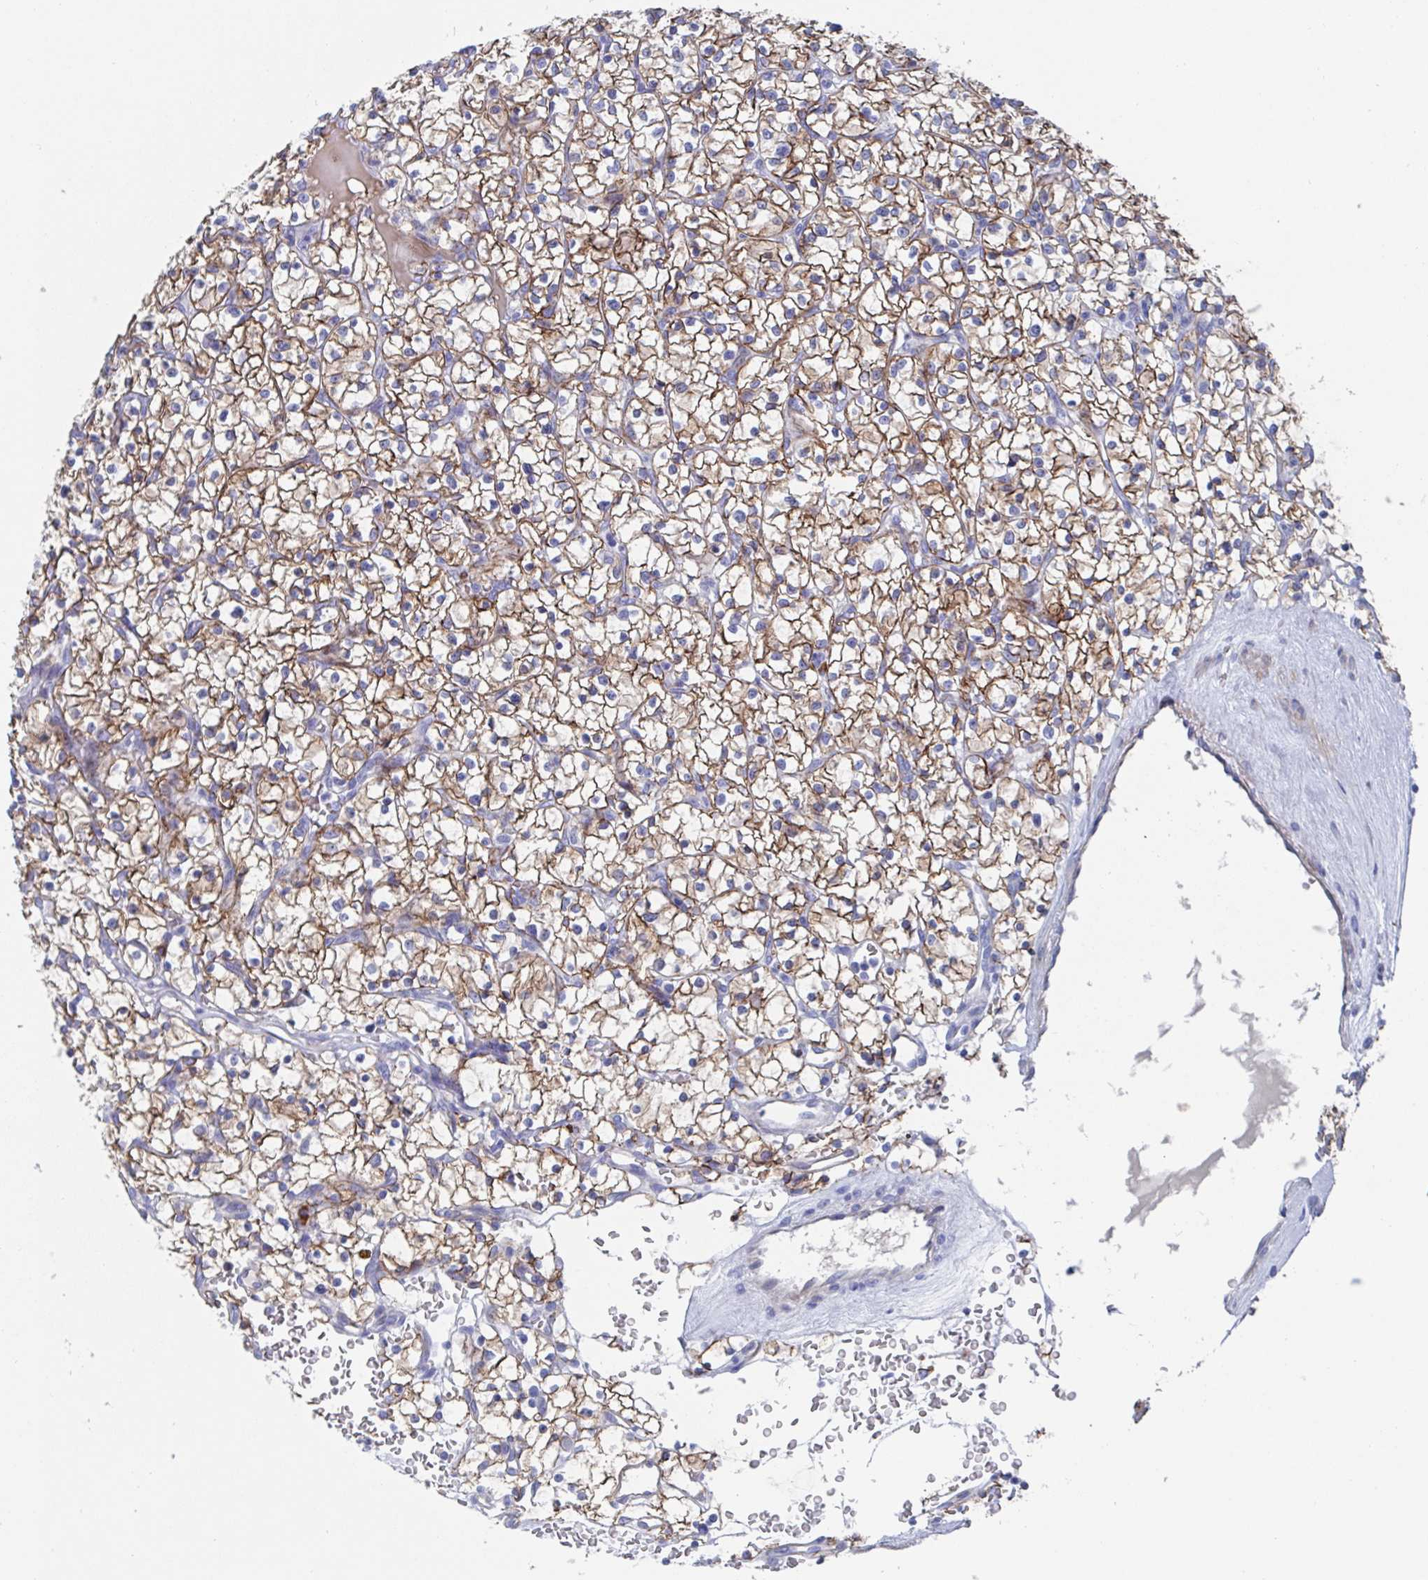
{"staining": {"intensity": "moderate", "quantity": ">75%", "location": "cytoplasmic/membranous"}, "tissue": "renal cancer", "cell_type": "Tumor cells", "image_type": "cancer", "snomed": [{"axis": "morphology", "description": "Adenocarcinoma, NOS"}, {"axis": "topography", "description": "Kidney"}], "caption": "DAB (3,3'-diaminobenzidine) immunohistochemical staining of renal cancer shows moderate cytoplasmic/membranous protein staining in about >75% of tumor cells. The staining was performed using DAB to visualize the protein expression in brown, while the nuclei were stained in blue with hematoxylin (Magnification: 20x).", "gene": "CDH2", "patient": {"sex": "female", "age": 64}}